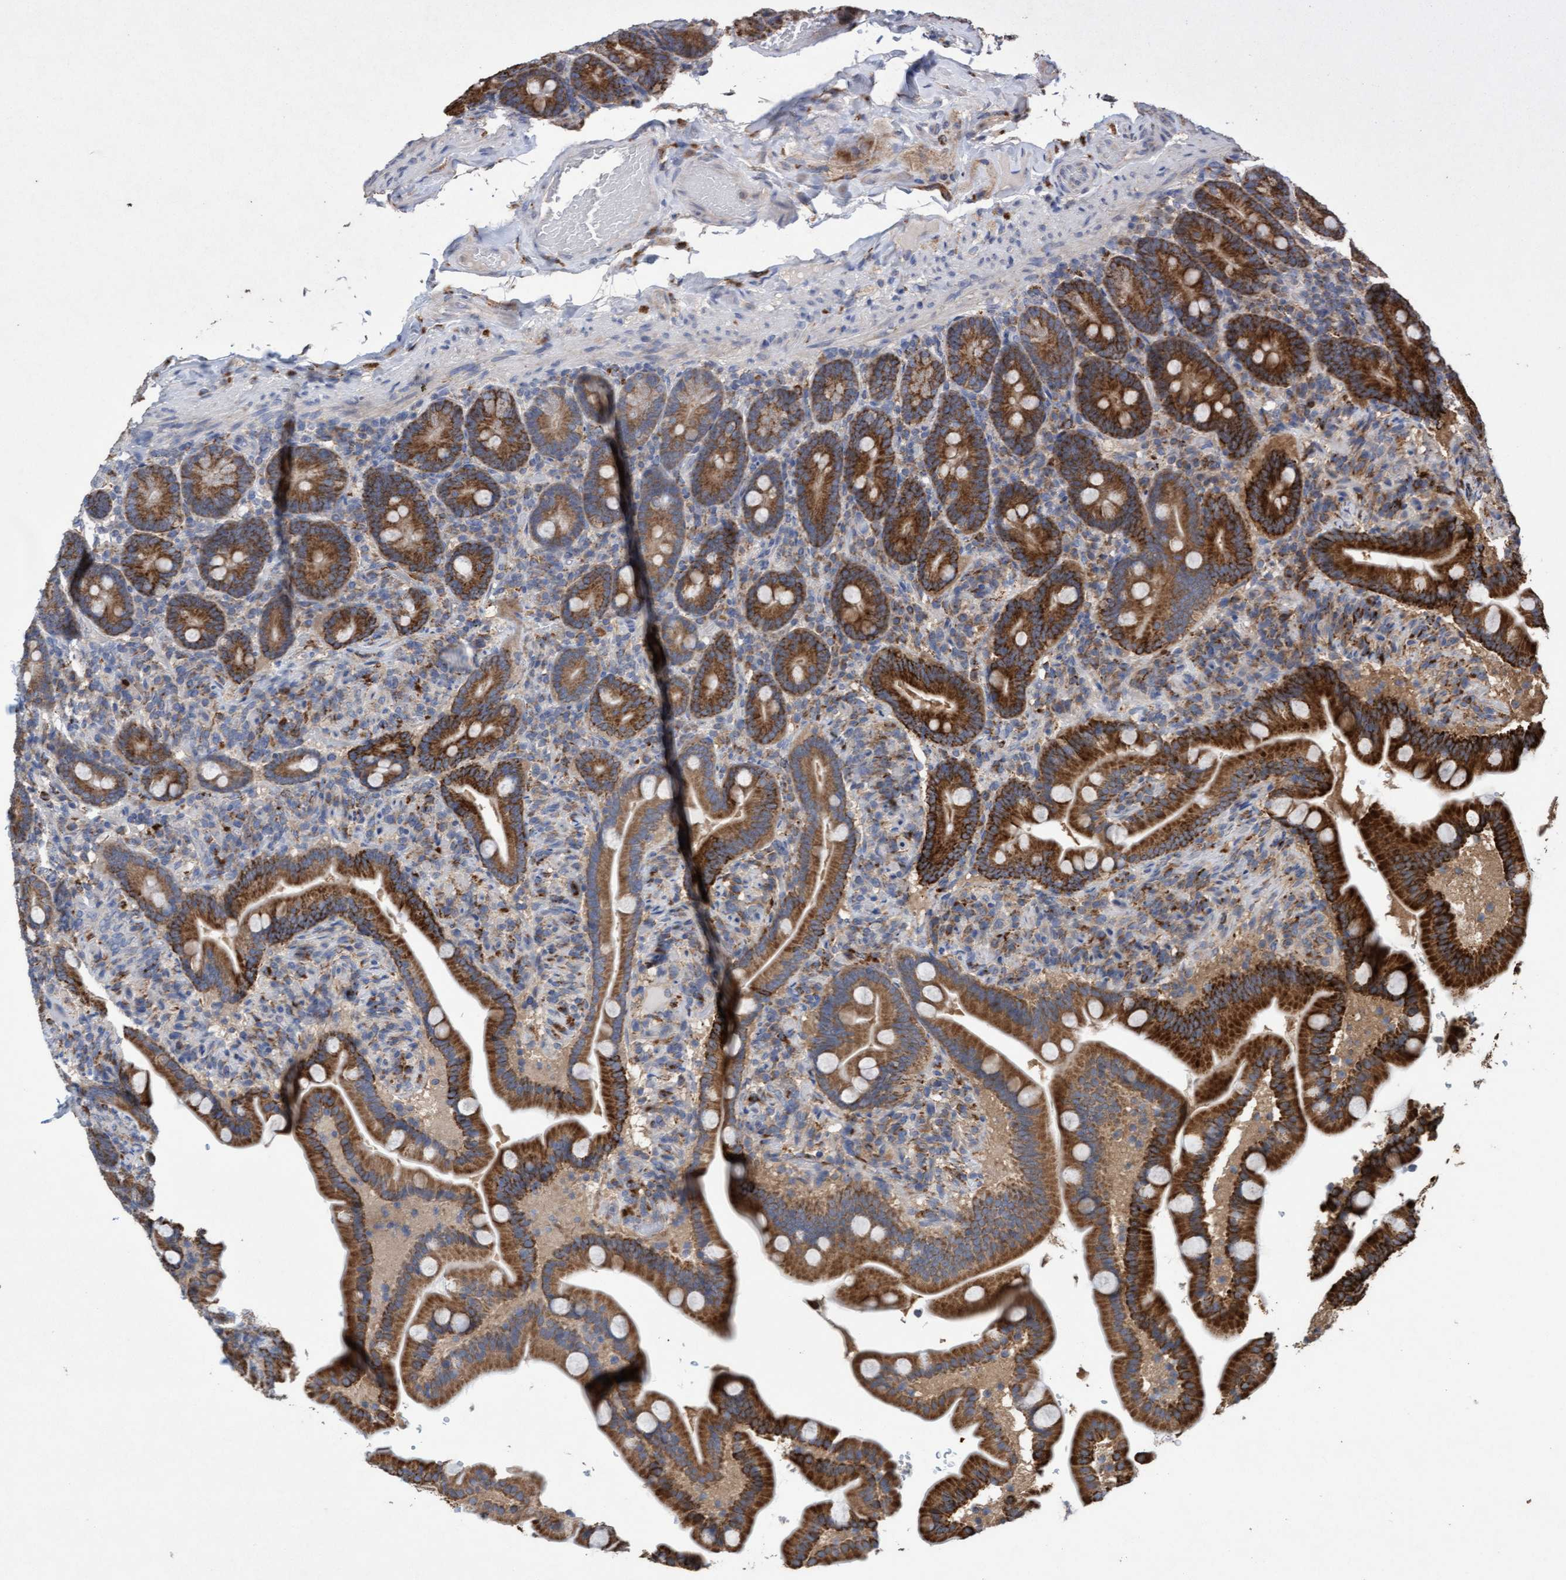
{"staining": {"intensity": "moderate", "quantity": ">75%", "location": "cytoplasmic/membranous"}, "tissue": "duodenum", "cell_type": "Glandular cells", "image_type": "normal", "snomed": [{"axis": "morphology", "description": "Normal tissue, NOS"}, {"axis": "topography", "description": "Duodenum"}], "caption": "This micrograph demonstrates unremarkable duodenum stained with IHC to label a protein in brown. The cytoplasmic/membranous of glandular cells show moderate positivity for the protein. Nuclei are counter-stained blue.", "gene": "ATPAF2", "patient": {"sex": "male", "age": 54}}